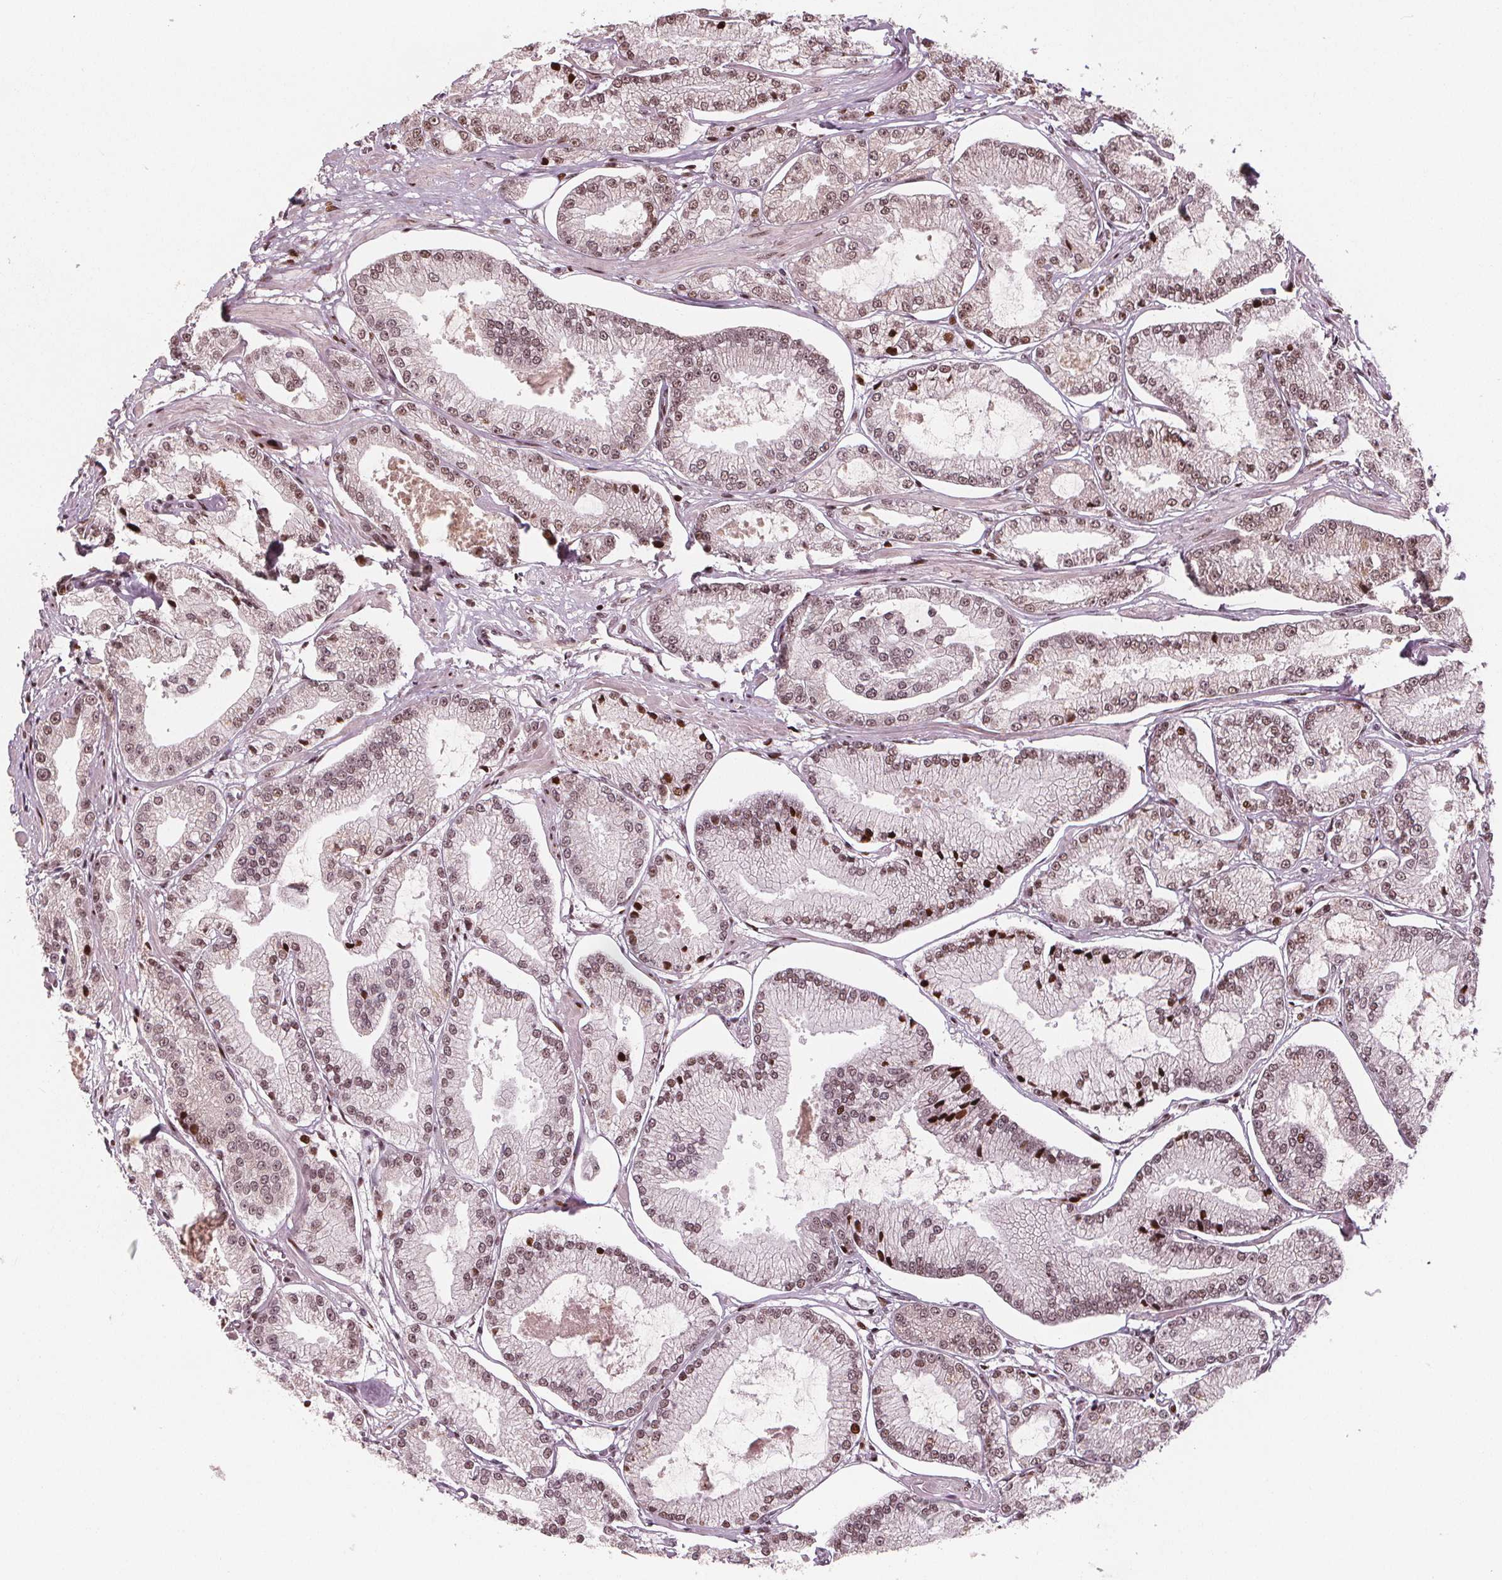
{"staining": {"intensity": "moderate", "quantity": "25%-75%", "location": "cytoplasmic/membranous,nuclear"}, "tissue": "prostate cancer", "cell_type": "Tumor cells", "image_type": "cancer", "snomed": [{"axis": "morphology", "description": "Adenocarcinoma, Low grade"}, {"axis": "topography", "description": "Prostate"}], "caption": "An image of human adenocarcinoma (low-grade) (prostate) stained for a protein exhibits moderate cytoplasmic/membranous and nuclear brown staining in tumor cells. The staining was performed using DAB (3,3'-diaminobenzidine) to visualize the protein expression in brown, while the nuclei were stained in blue with hematoxylin (Magnification: 20x).", "gene": "SNRNP35", "patient": {"sex": "male", "age": 55}}